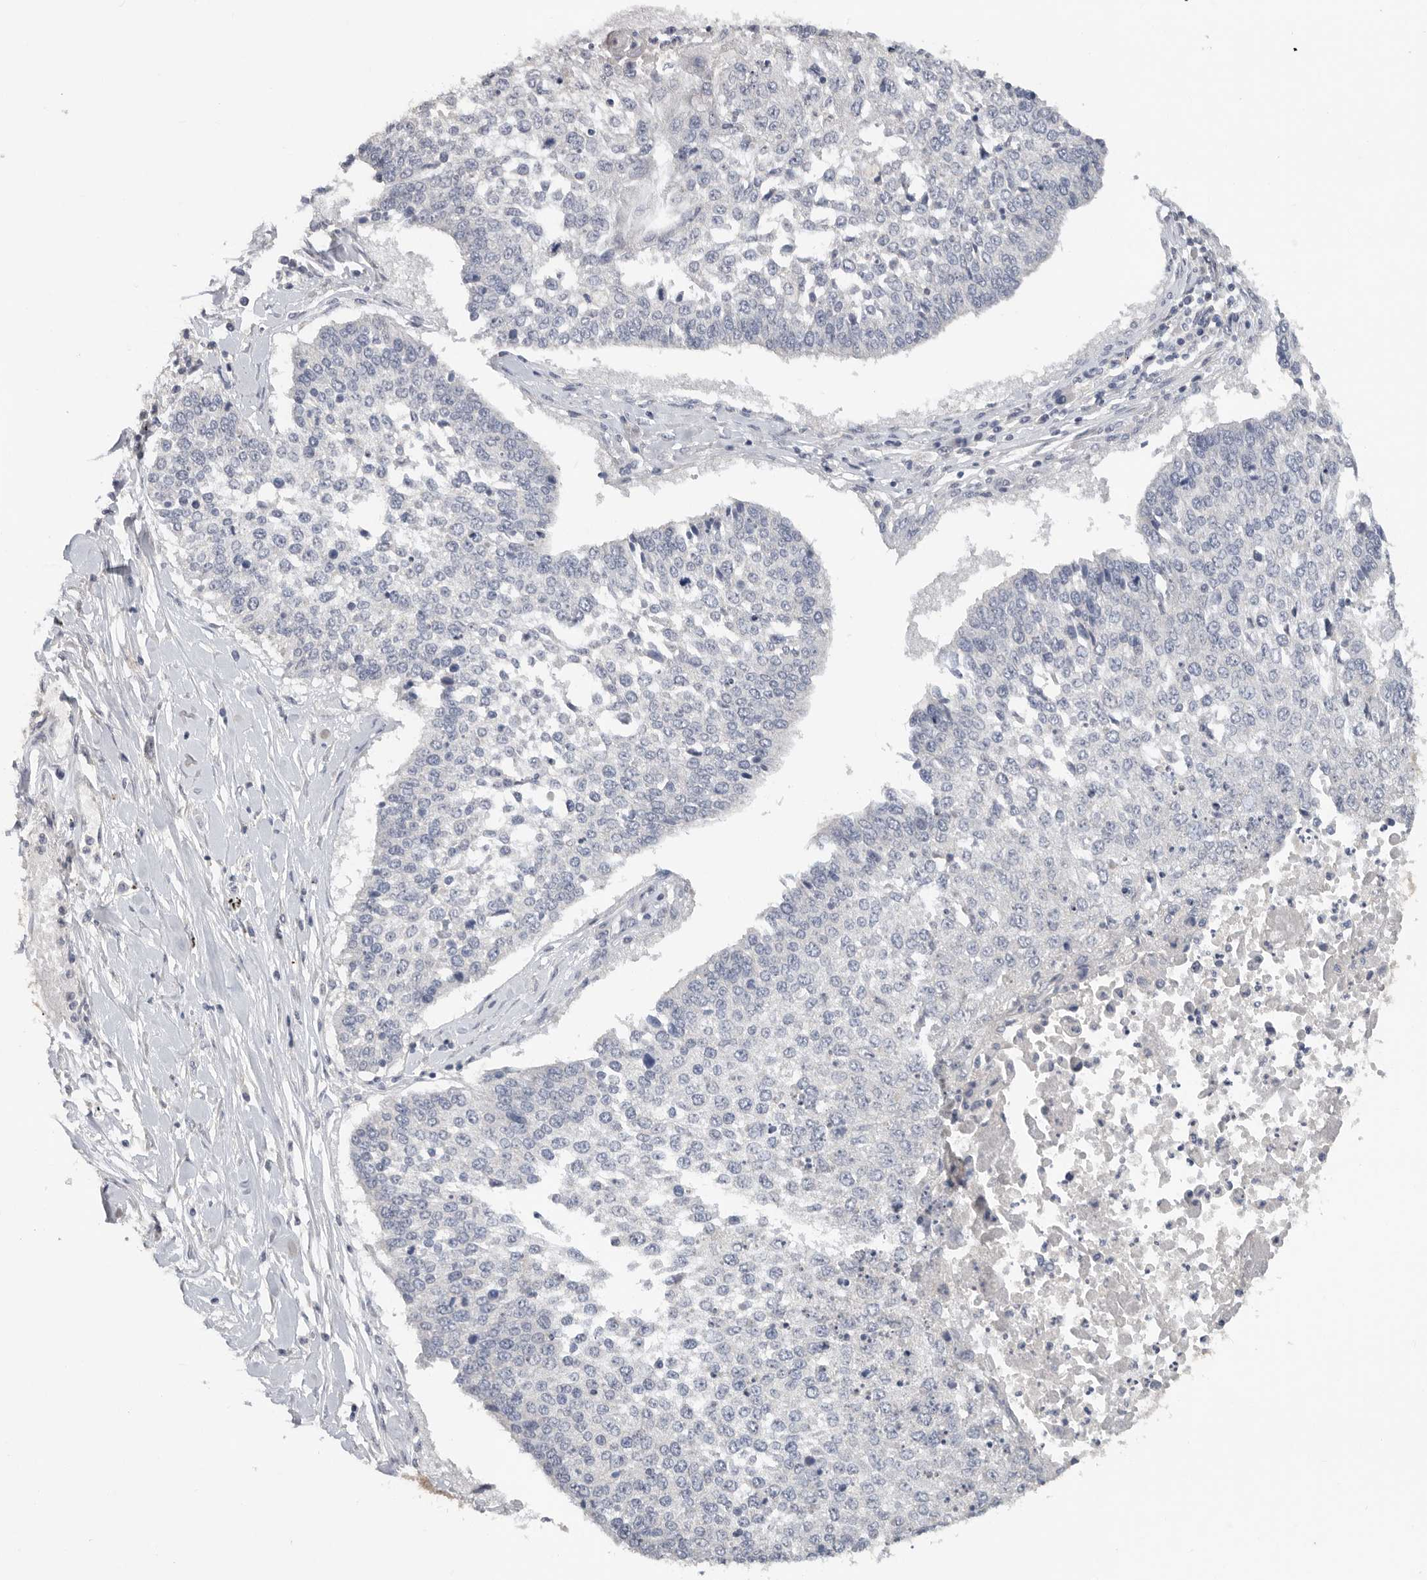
{"staining": {"intensity": "negative", "quantity": "none", "location": "none"}, "tissue": "lung cancer", "cell_type": "Tumor cells", "image_type": "cancer", "snomed": [{"axis": "morphology", "description": "Normal tissue, NOS"}, {"axis": "morphology", "description": "Squamous cell carcinoma, NOS"}, {"axis": "topography", "description": "Cartilage tissue"}, {"axis": "topography", "description": "Bronchus"}, {"axis": "topography", "description": "Lung"}, {"axis": "topography", "description": "Peripheral nerve tissue"}], "caption": "This is a image of immunohistochemistry staining of squamous cell carcinoma (lung), which shows no positivity in tumor cells.", "gene": "REG4", "patient": {"sex": "female", "age": 49}}